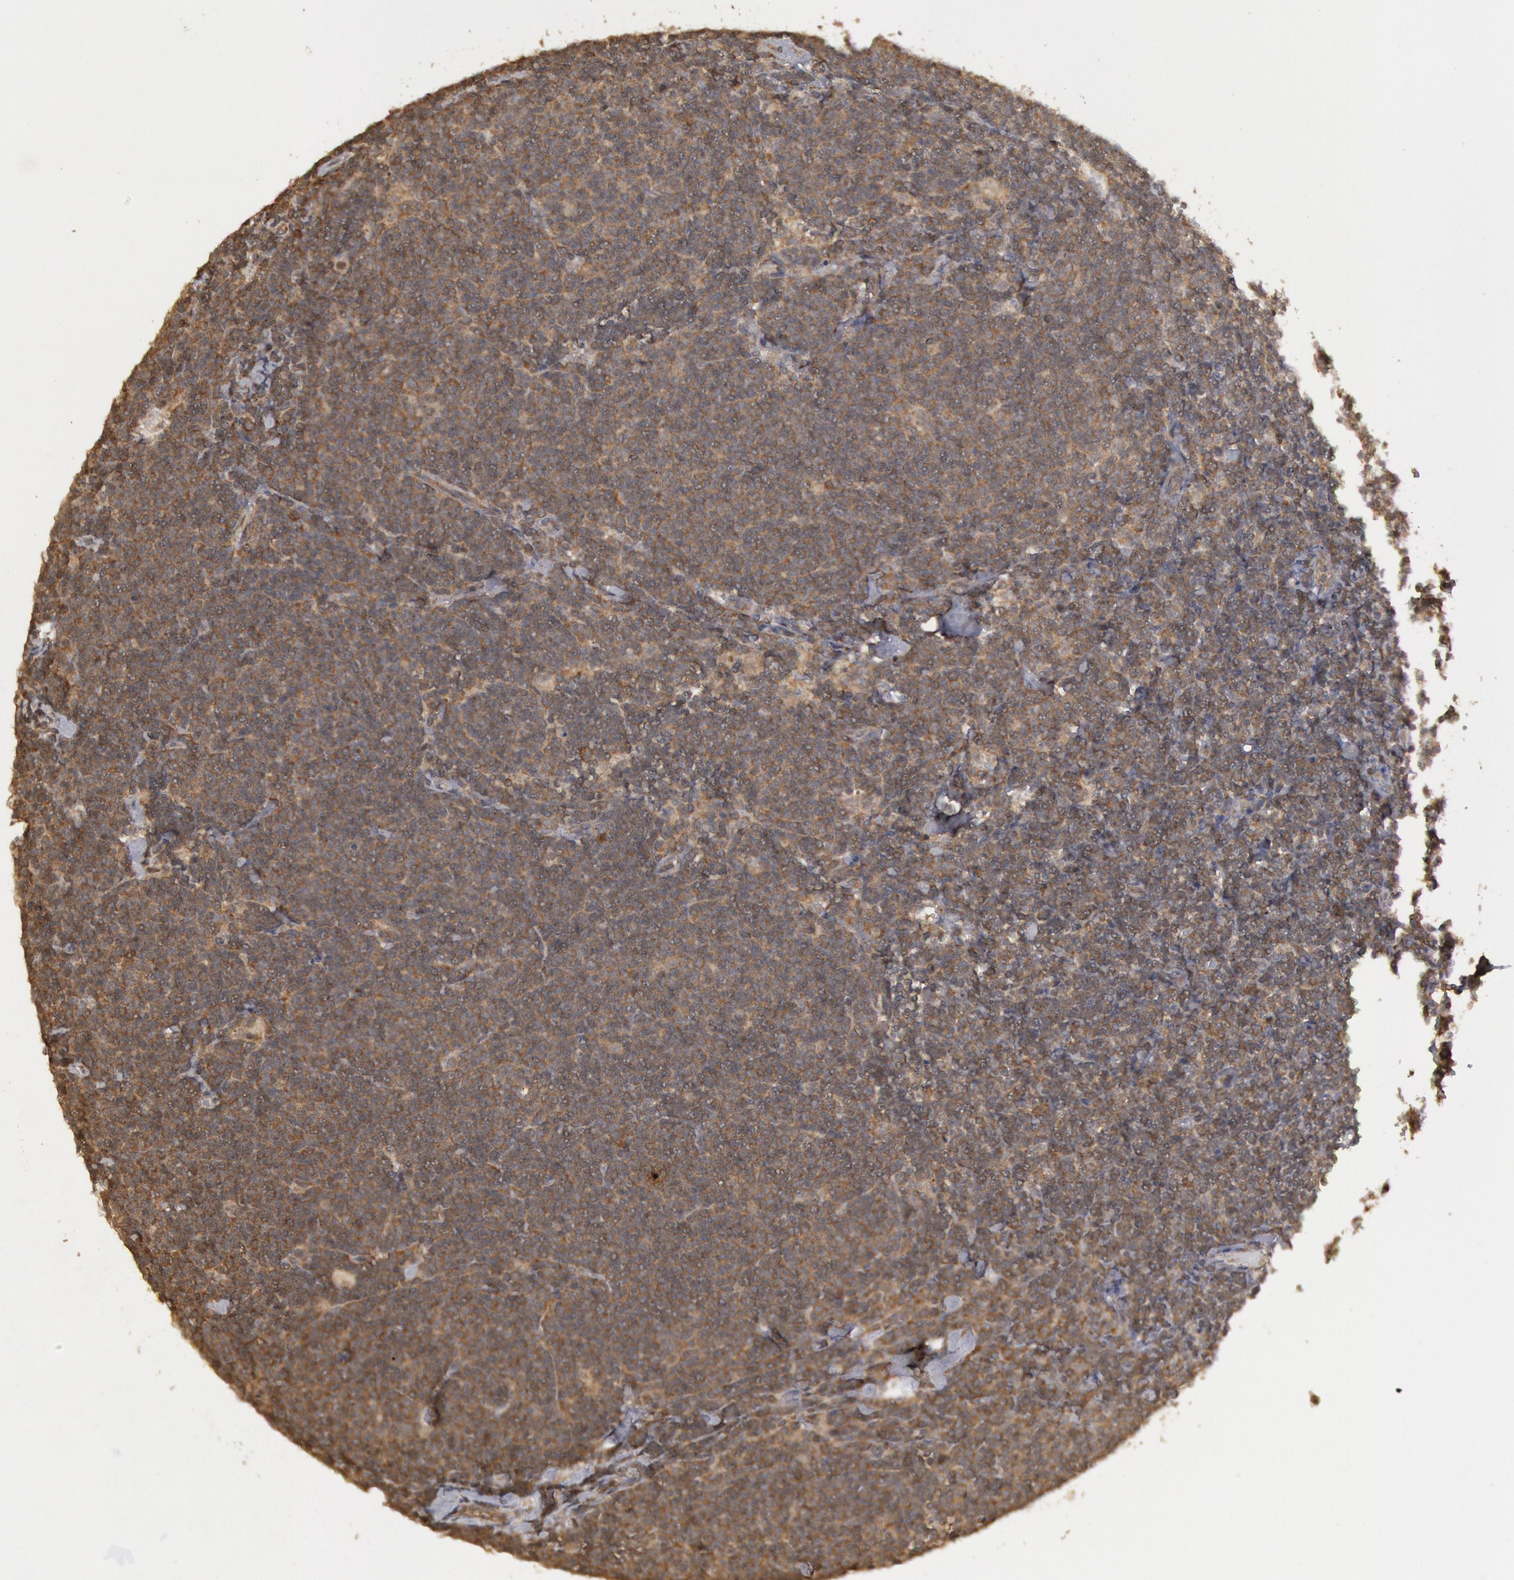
{"staining": {"intensity": "moderate", "quantity": ">75%", "location": "cytoplasmic/membranous"}, "tissue": "lymphoma", "cell_type": "Tumor cells", "image_type": "cancer", "snomed": [{"axis": "morphology", "description": "Malignant lymphoma, non-Hodgkin's type, Low grade"}, {"axis": "topography", "description": "Lymph node"}], "caption": "The micrograph shows staining of lymphoma, revealing moderate cytoplasmic/membranous protein positivity (brown color) within tumor cells. (DAB IHC, brown staining for protein, blue staining for nuclei).", "gene": "USP14", "patient": {"sex": "male", "age": 65}}